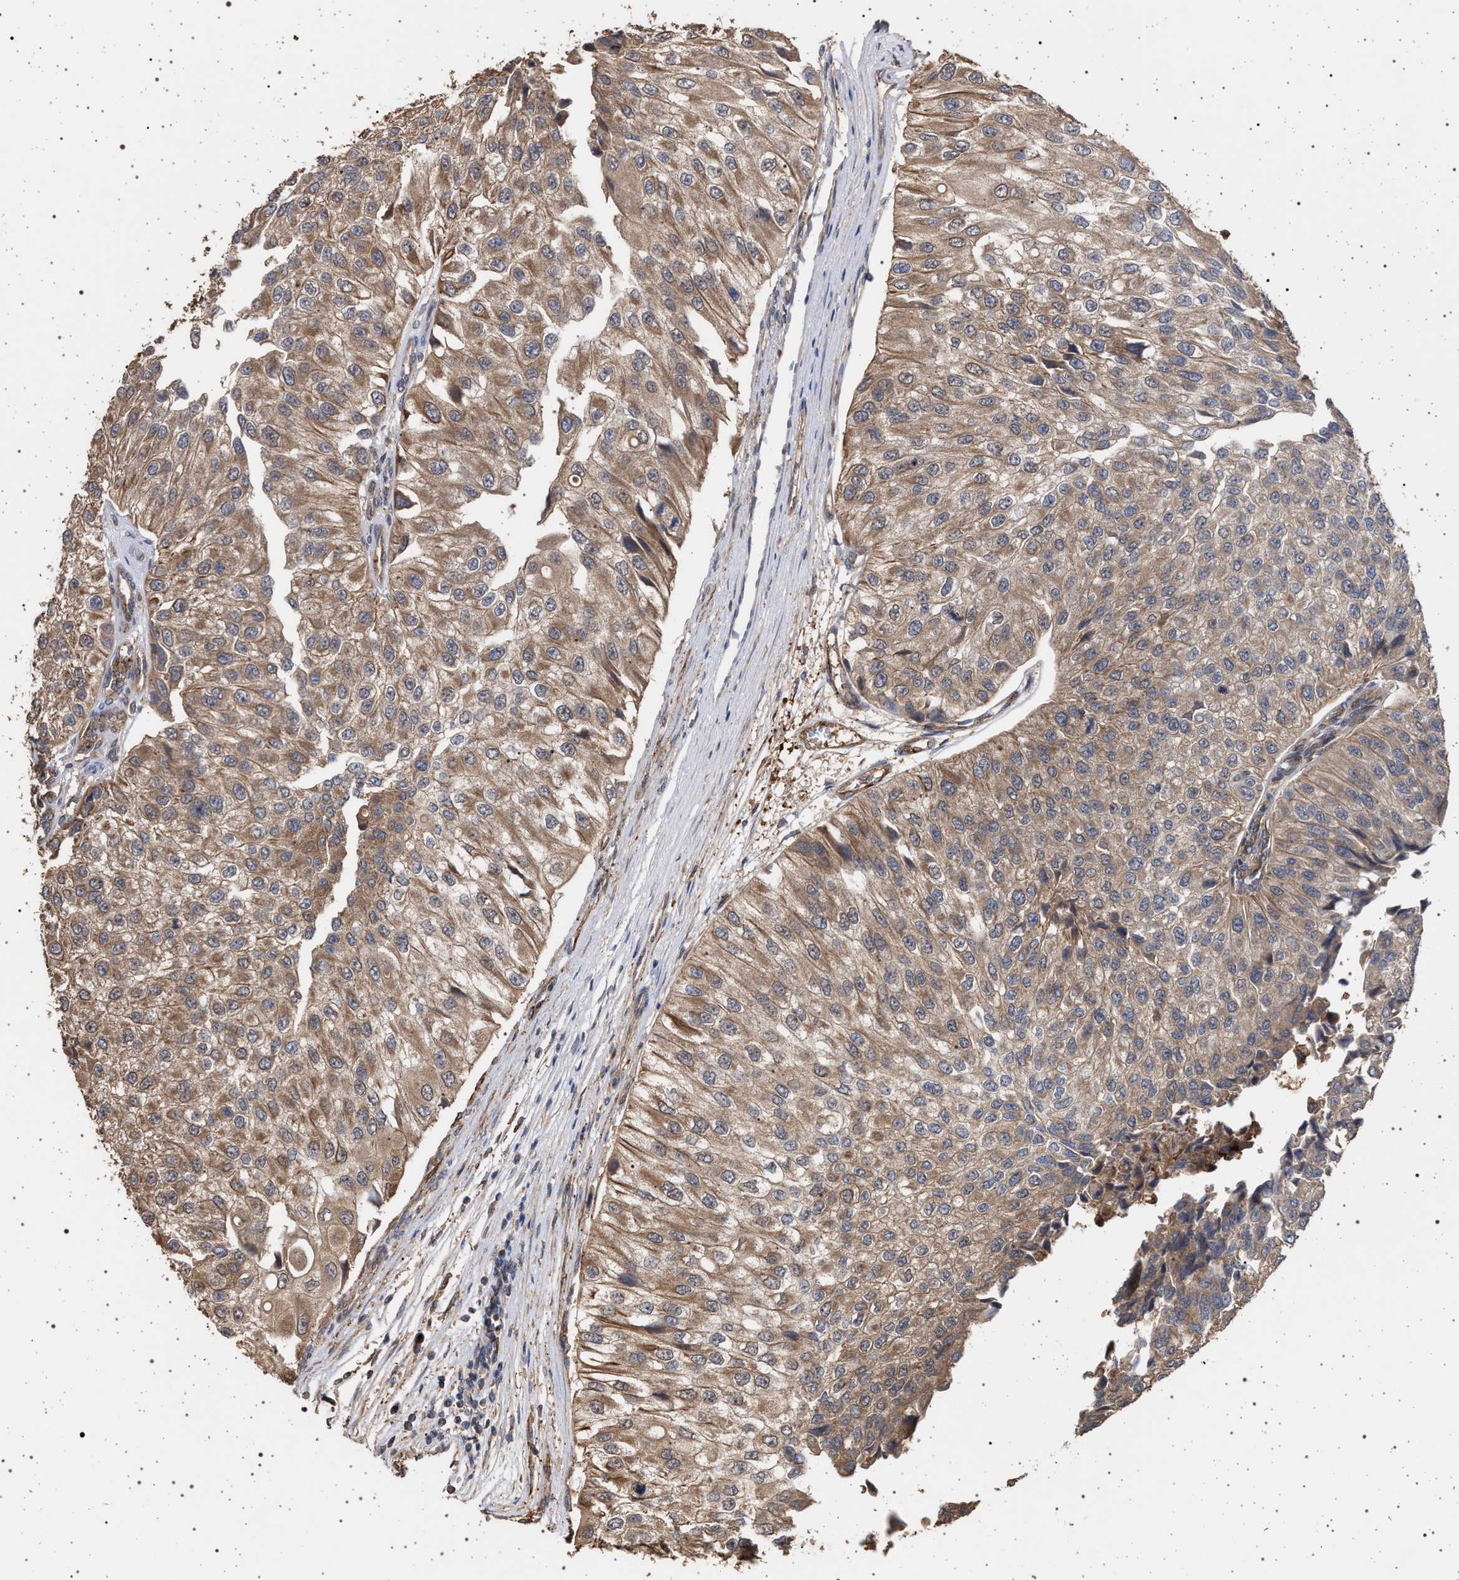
{"staining": {"intensity": "moderate", "quantity": ">75%", "location": "cytoplasmic/membranous"}, "tissue": "urothelial cancer", "cell_type": "Tumor cells", "image_type": "cancer", "snomed": [{"axis": "morphology", "description": "Urothelial carcinoma, High grade"}, {"axis": "topography", "description": "Kidney"}, {"axis": "topography", "description": "Urinary bladder"}], "caption": "Immunohistochemical staining of urothelial carcinoma (high-grade) displays medium levels of moderate cytoplasmic/membranous protein staining in approximately >75% of tumor cells.", "gene": "IFT20", "patient": {"sex": "male", "age": 77}}